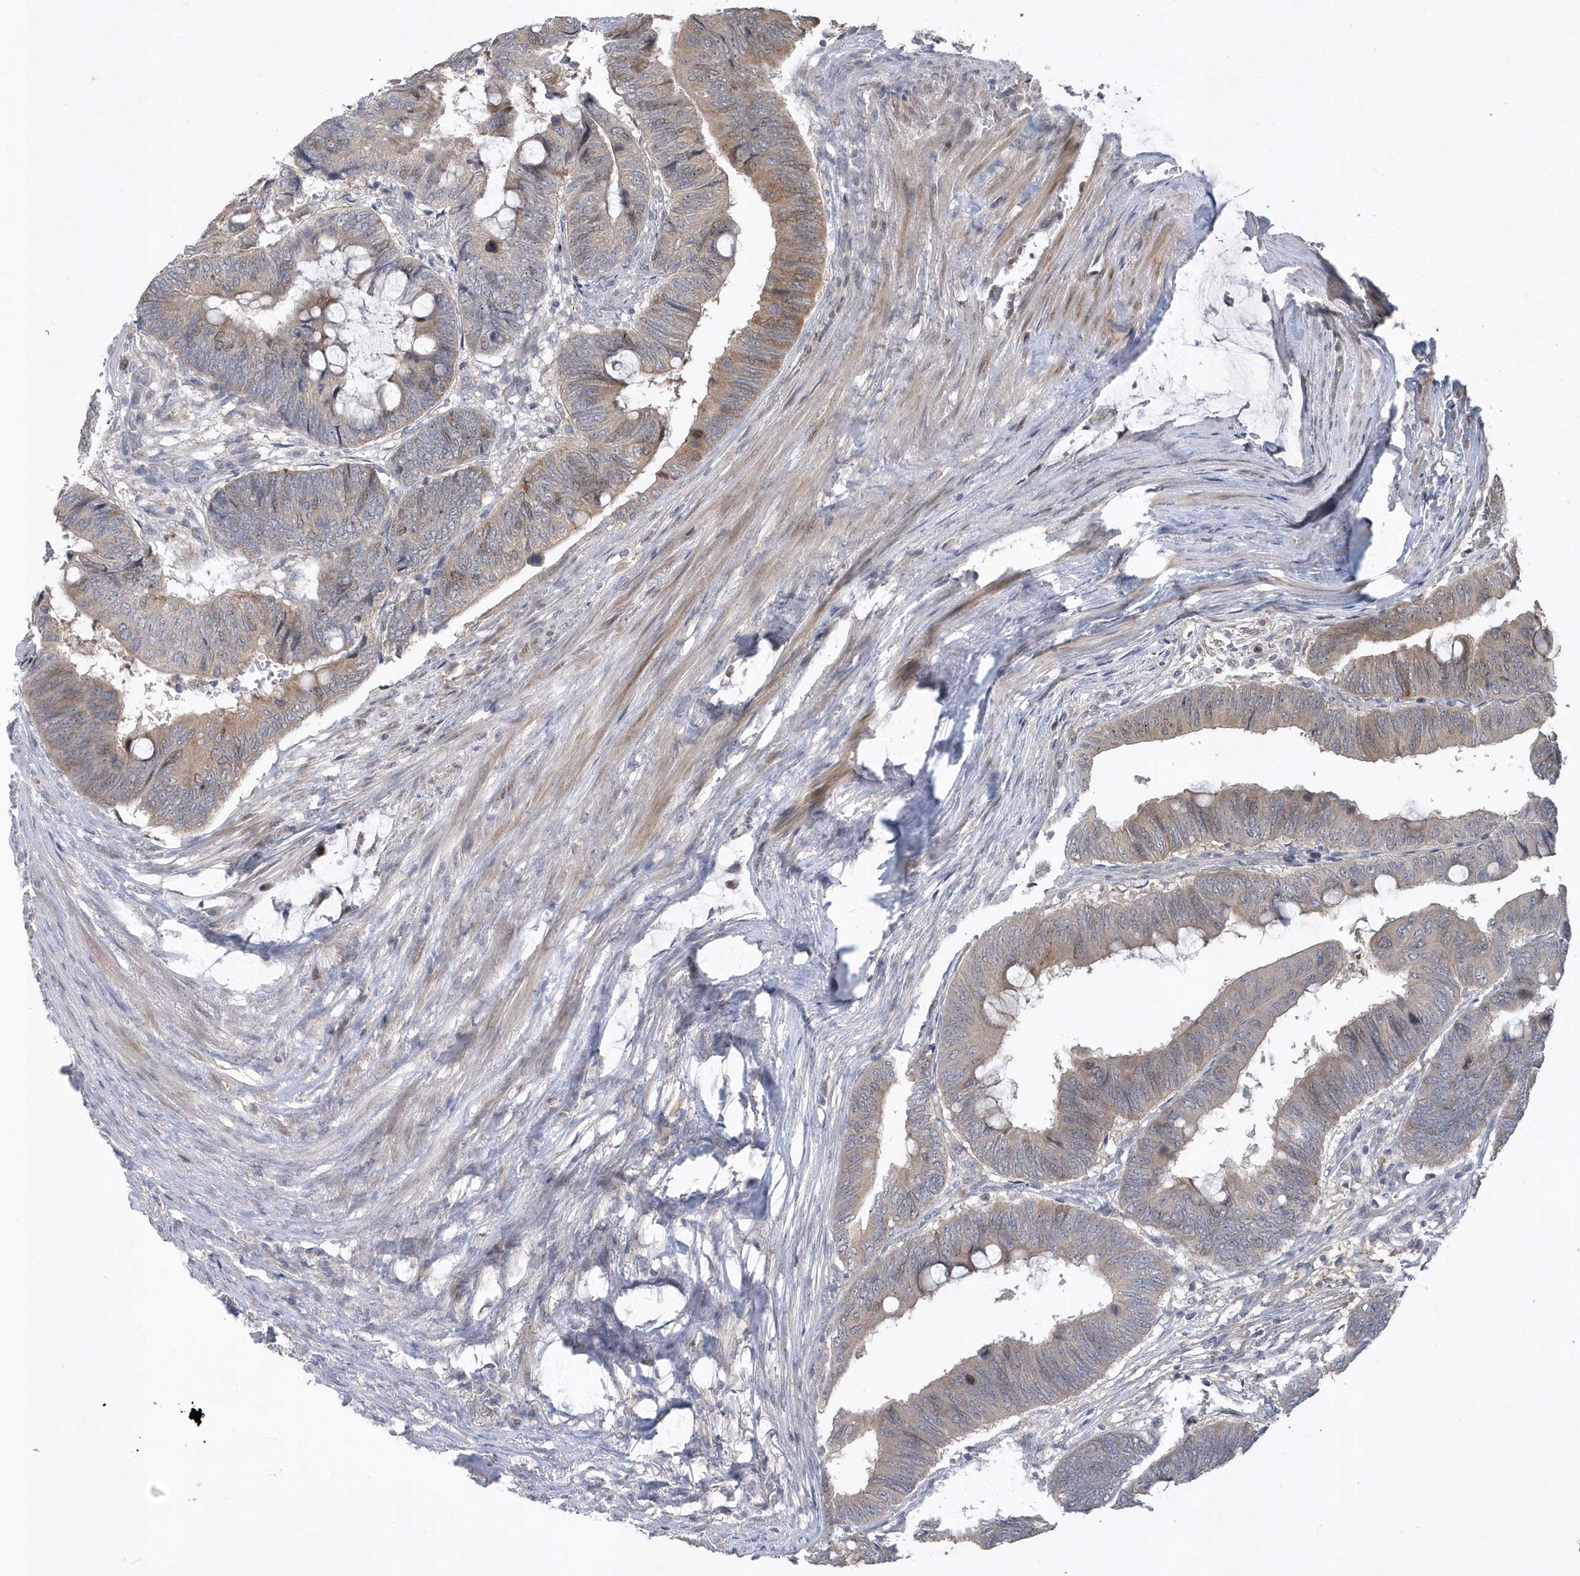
{"staining": {"intensity": "moderate", "quantity": "<25%", "location": "cytoplasmic/membranous,nuclear"}, "tissue": "colorectal cancer", "cell_type": "Tumor cells", "image_type": "cancer", "snomed": [{"axis": "morphology", "description": "Normal tissue, NOS"}, {"axis": "morphology", "description": "Adenocarcinoma, NOS"}, {"axis": "topography", "description": "Rectum"}, {"axis": "topography", "description": "Peripheral nerve tissue"}], "caption": "Approximately <25% of tumor cells in human colorectal cancer (adenocarcinoma) display moderate cytoplasmic/membranous and nuclear protein positivity as visualized by brown immunohistochemical staining.", "gene": "TRAIP", "patient": {"sex": "male", "age": 92}}